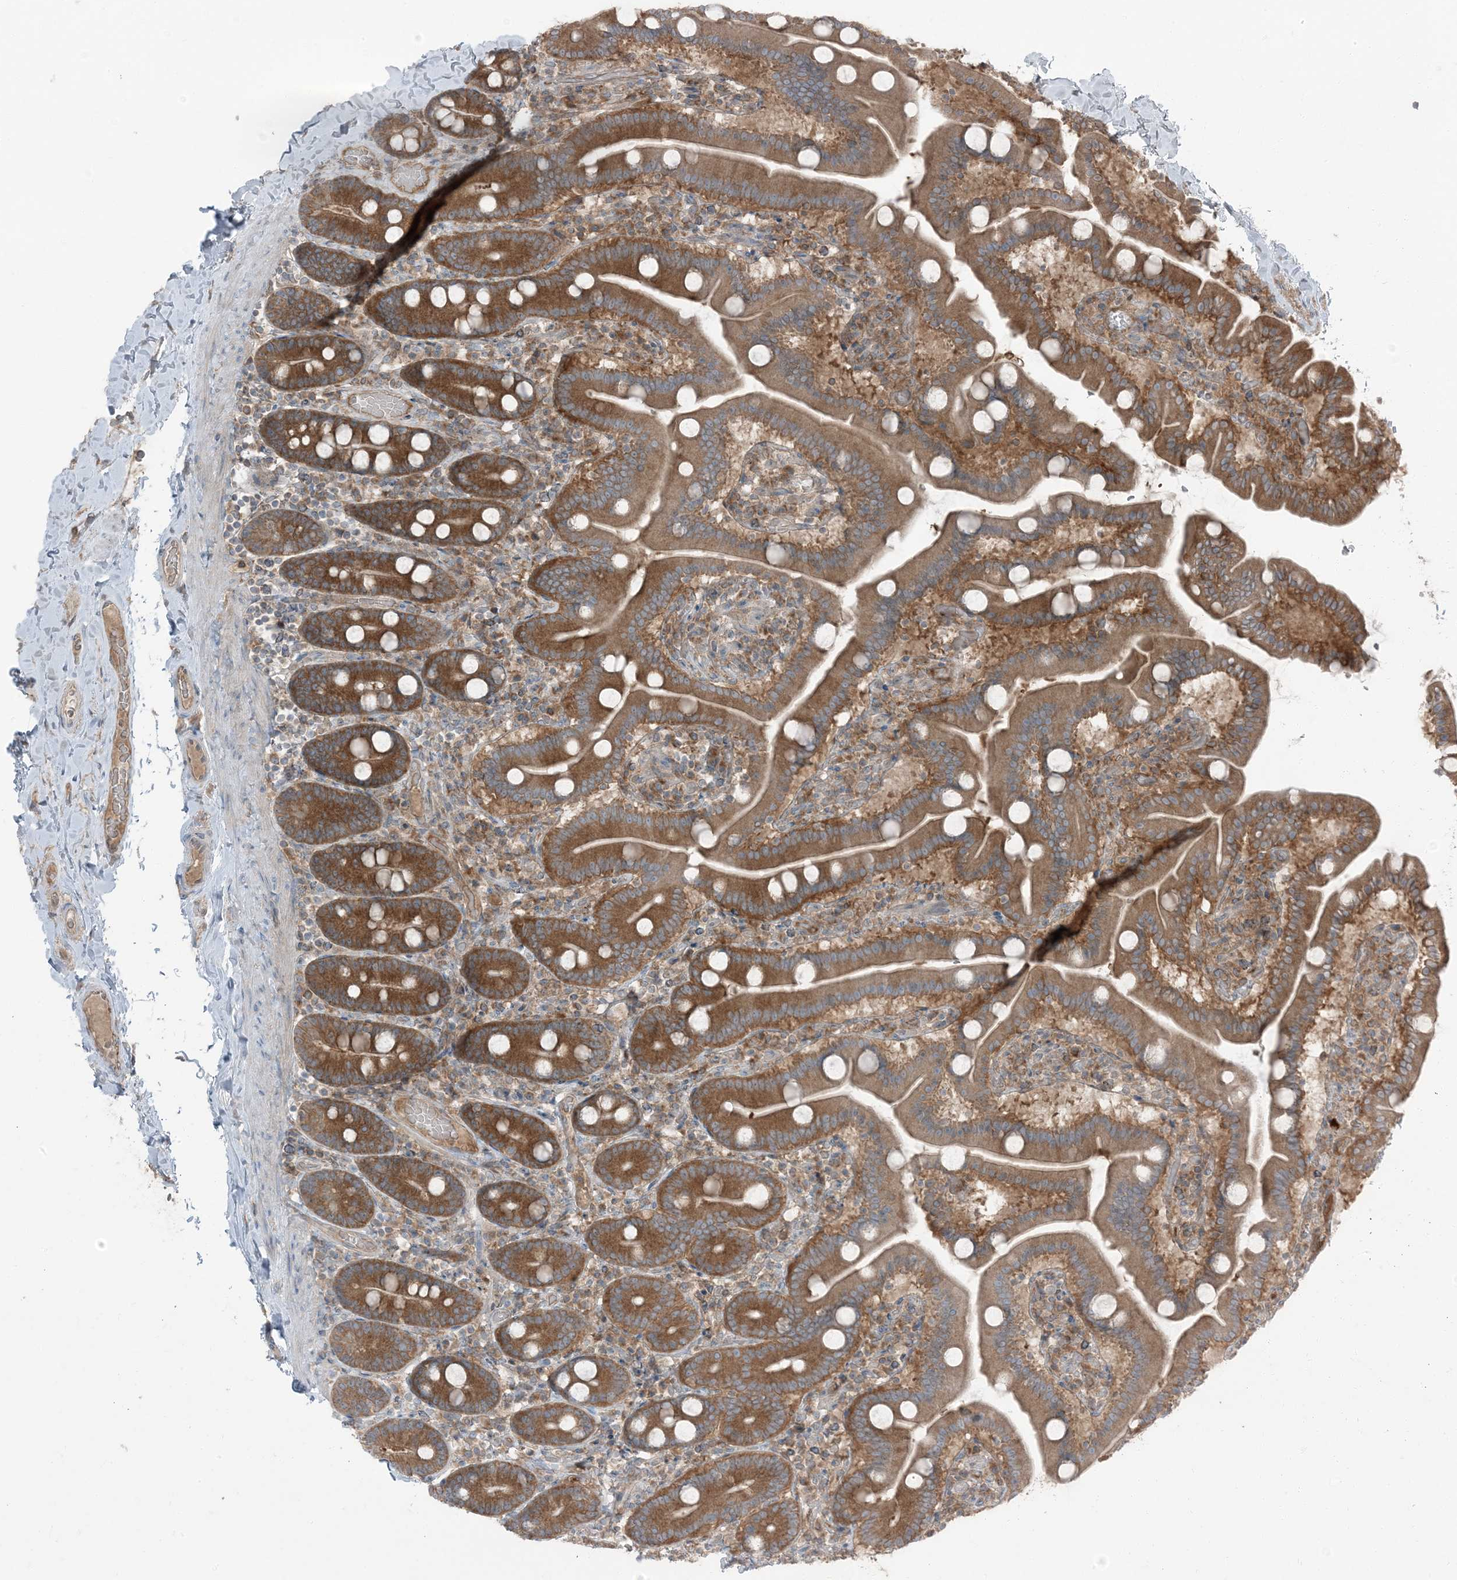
{"staining": {"intensity": "moderate", "quantity": ">75%", "location": "cytoplasmic/membranous"}, "tissue": "duodenum", "cell_type": "Glandular cells", "image_type": "normal", "snomed": [{"axis": "morphology", "description": "Normal tissue, NOS"}, {"axis": "topography", "description": "Duodenum"}], "caption": "Brown immunohistochemical staining in unremarkable duodenum displays moderate cytoplasmic/membranous expression in approximately >75% of glandular cells. (DAB (3,3'-diaminobenzidine) IHC, brown staining for protein, blue staining for nuclei).", "gene": "RAB3GAP1", "patient": {"sex": "male", "age": 55}}